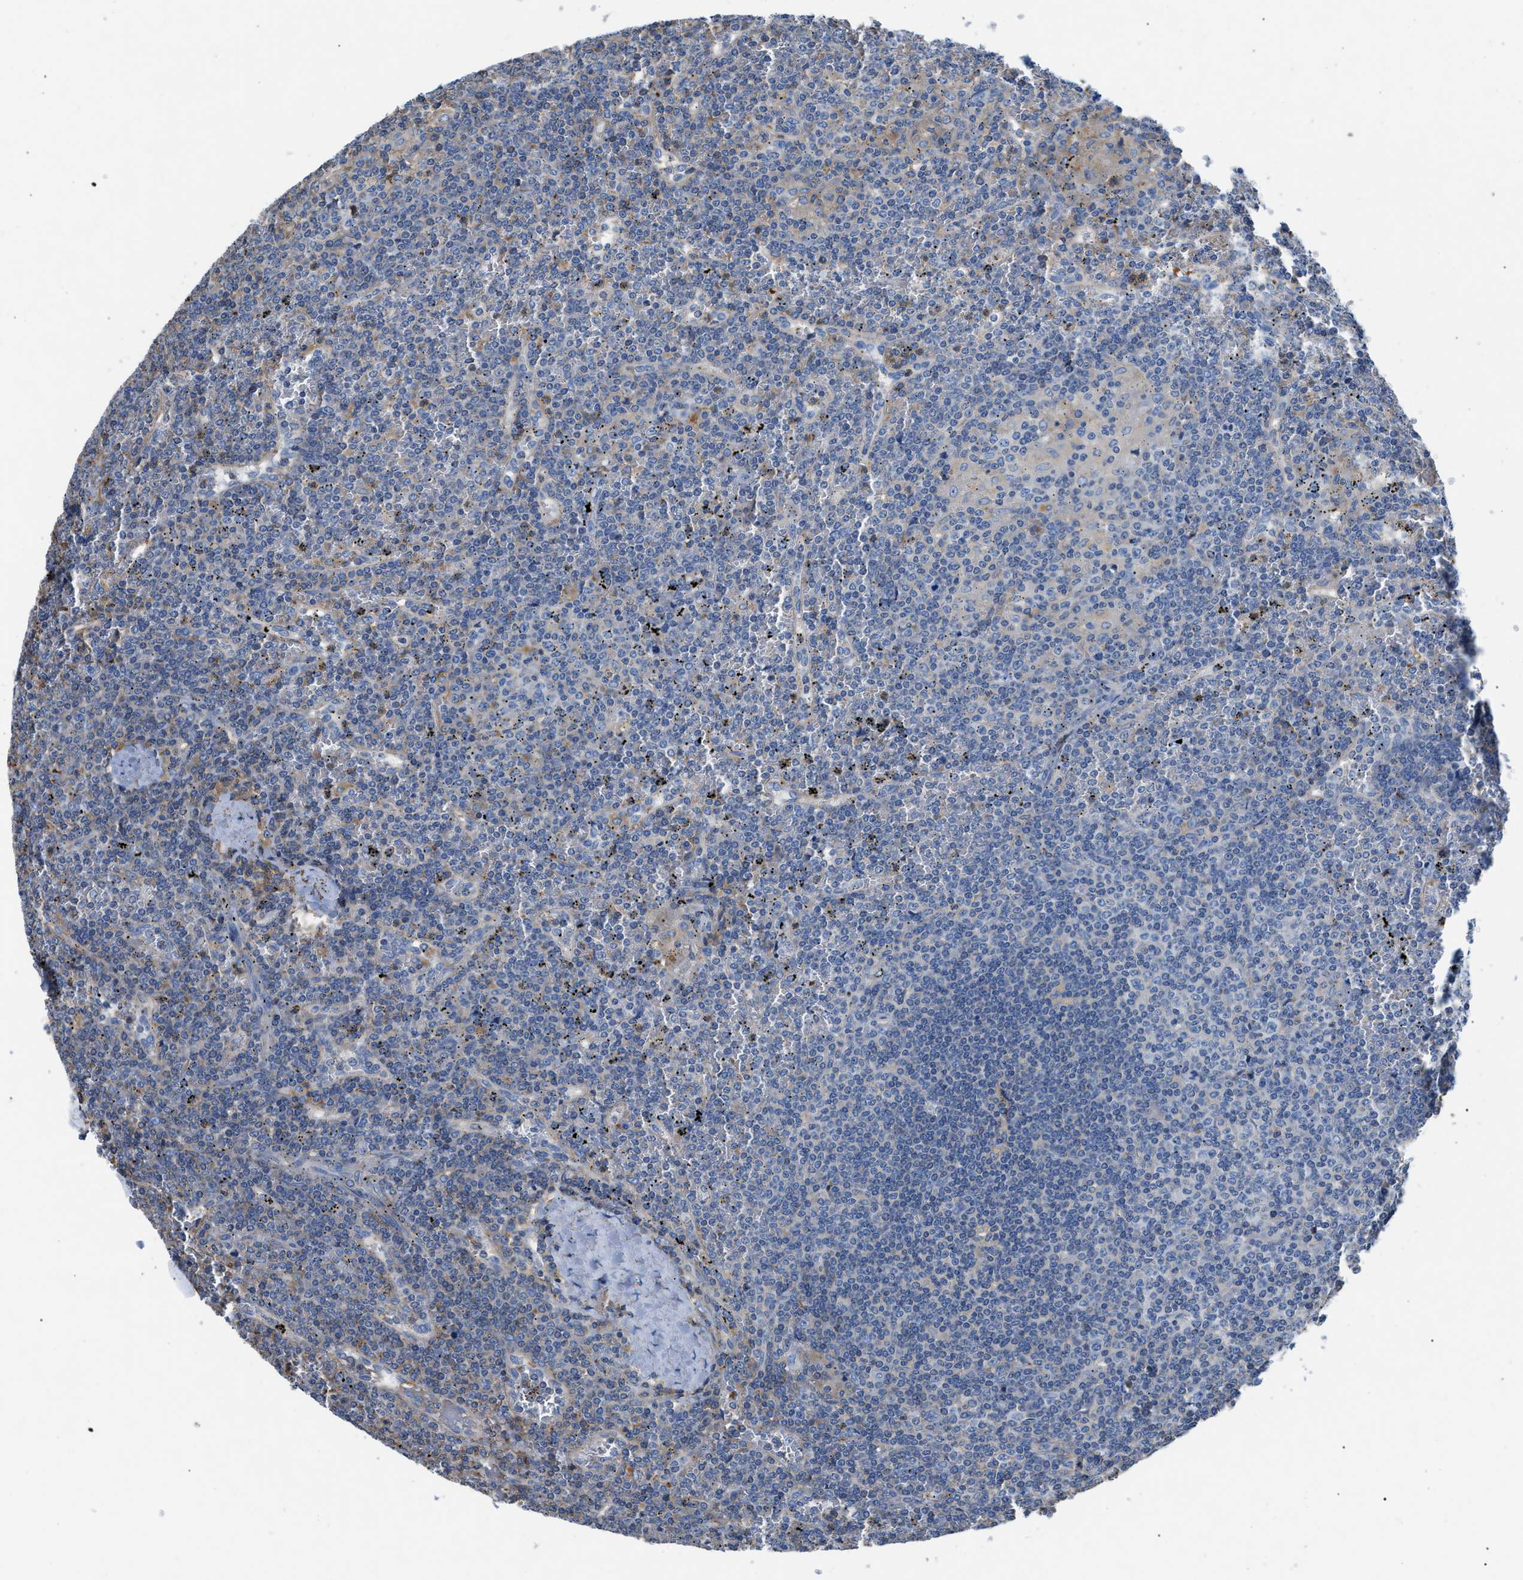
{"staining": {"intensity": "negative", "quantity": "none", "location": "none"}, "tissue": "lymphoma", "cell_type": "Tumor cells", "image_type": "cancer", "snomed": [{"axis": "morphology", "description": "Malignant lymphoma, non-Hodgkin's type, Low grade"}, {"axis": "topography", "description": "Spleen"}], "caption": "Photomicrograph shows no protein positivity in tumor cells of malignant lymphoma, non-Hodgkin's type (low-grade) tissue. (DAB IHC with hematoxylin counter stain).", "gene": "ATP6V0D1", "patient": {"sex": "female", "age": 19}}